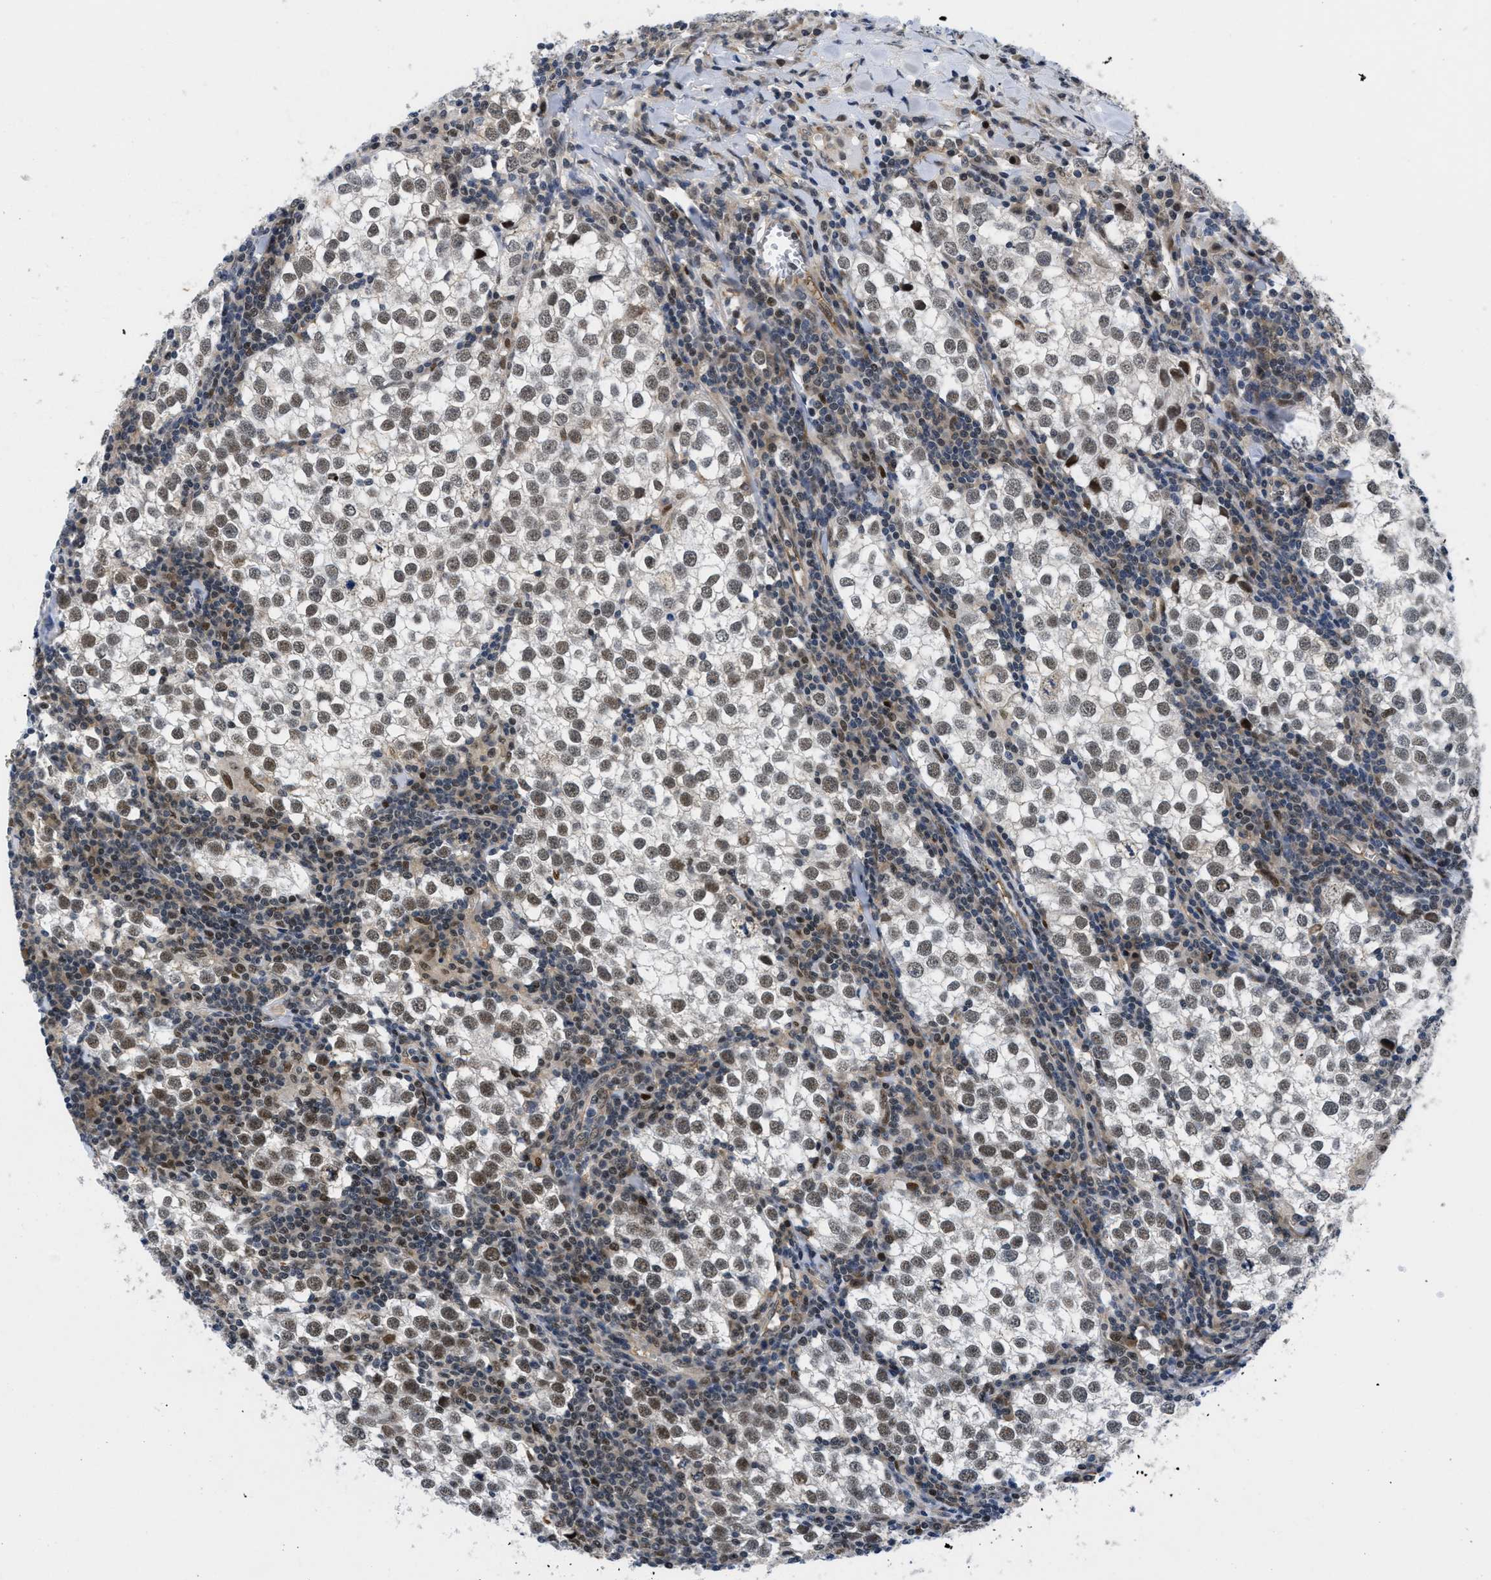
{"staining": {"intensity": "moderate", "quantity": ">75%", "location": "nuclear"}, "tissue": "testis cancer", "cell_type": "Tumor cells", "image_type": "cancer", "snomed": [{"axis": "morphology", "description": "Seminoma, NOS"}, {"axis": "morphology", "description": "Carcinoma, Embryonal, NOS"}, {"axis": "topography", "description": "Testis"}], "caption": "Testis cancer (seminoma) stained with a protein marker demonstrates moderate staining in tumor cells.", "gene": "SLC29A2", "patient": {"sex": "male", "age": 36}}